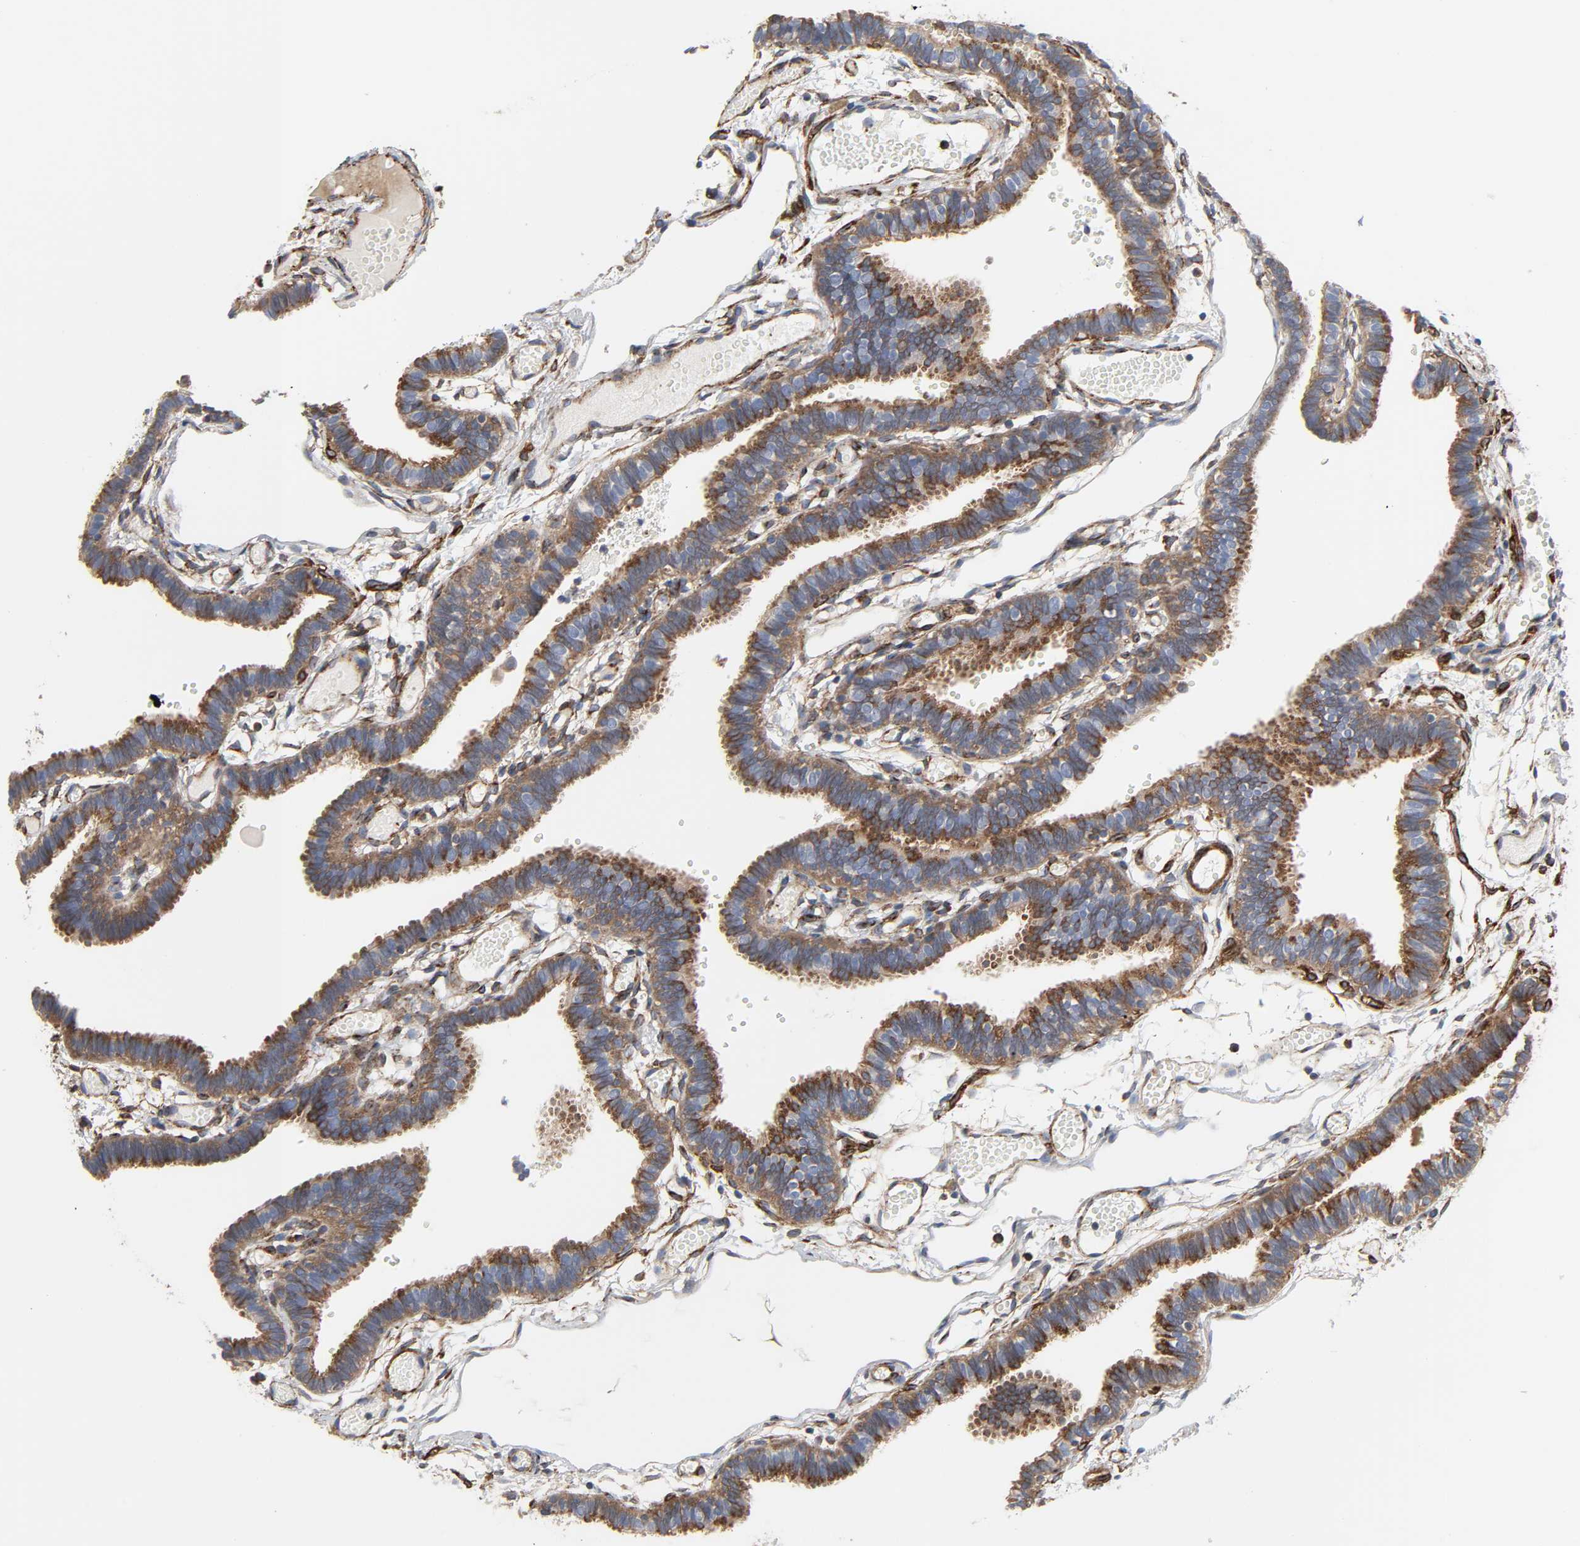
{"staining": {"intensity": "strong", "quantity": ">75%", "location": "cytoplasmic/membranous"}, "tissue": "fallopian tube", "cell_type": "Glandular cells", "image_type": "normal", "snomed": [{"axis": "morphology", "description": "Normal tissue, NOS"}, {"axis": "topography", "description": "Fallopian tube"}], "caption": "An immunohistochemistry histopathology image of normal tissue is shown. Protein staining in brown highlights strong cytoplasmic/membranous positivity in fallopian tube within glandular cells.", "gene": "ARHGAP1", "patient": {"sex": "female", "age": 29}}